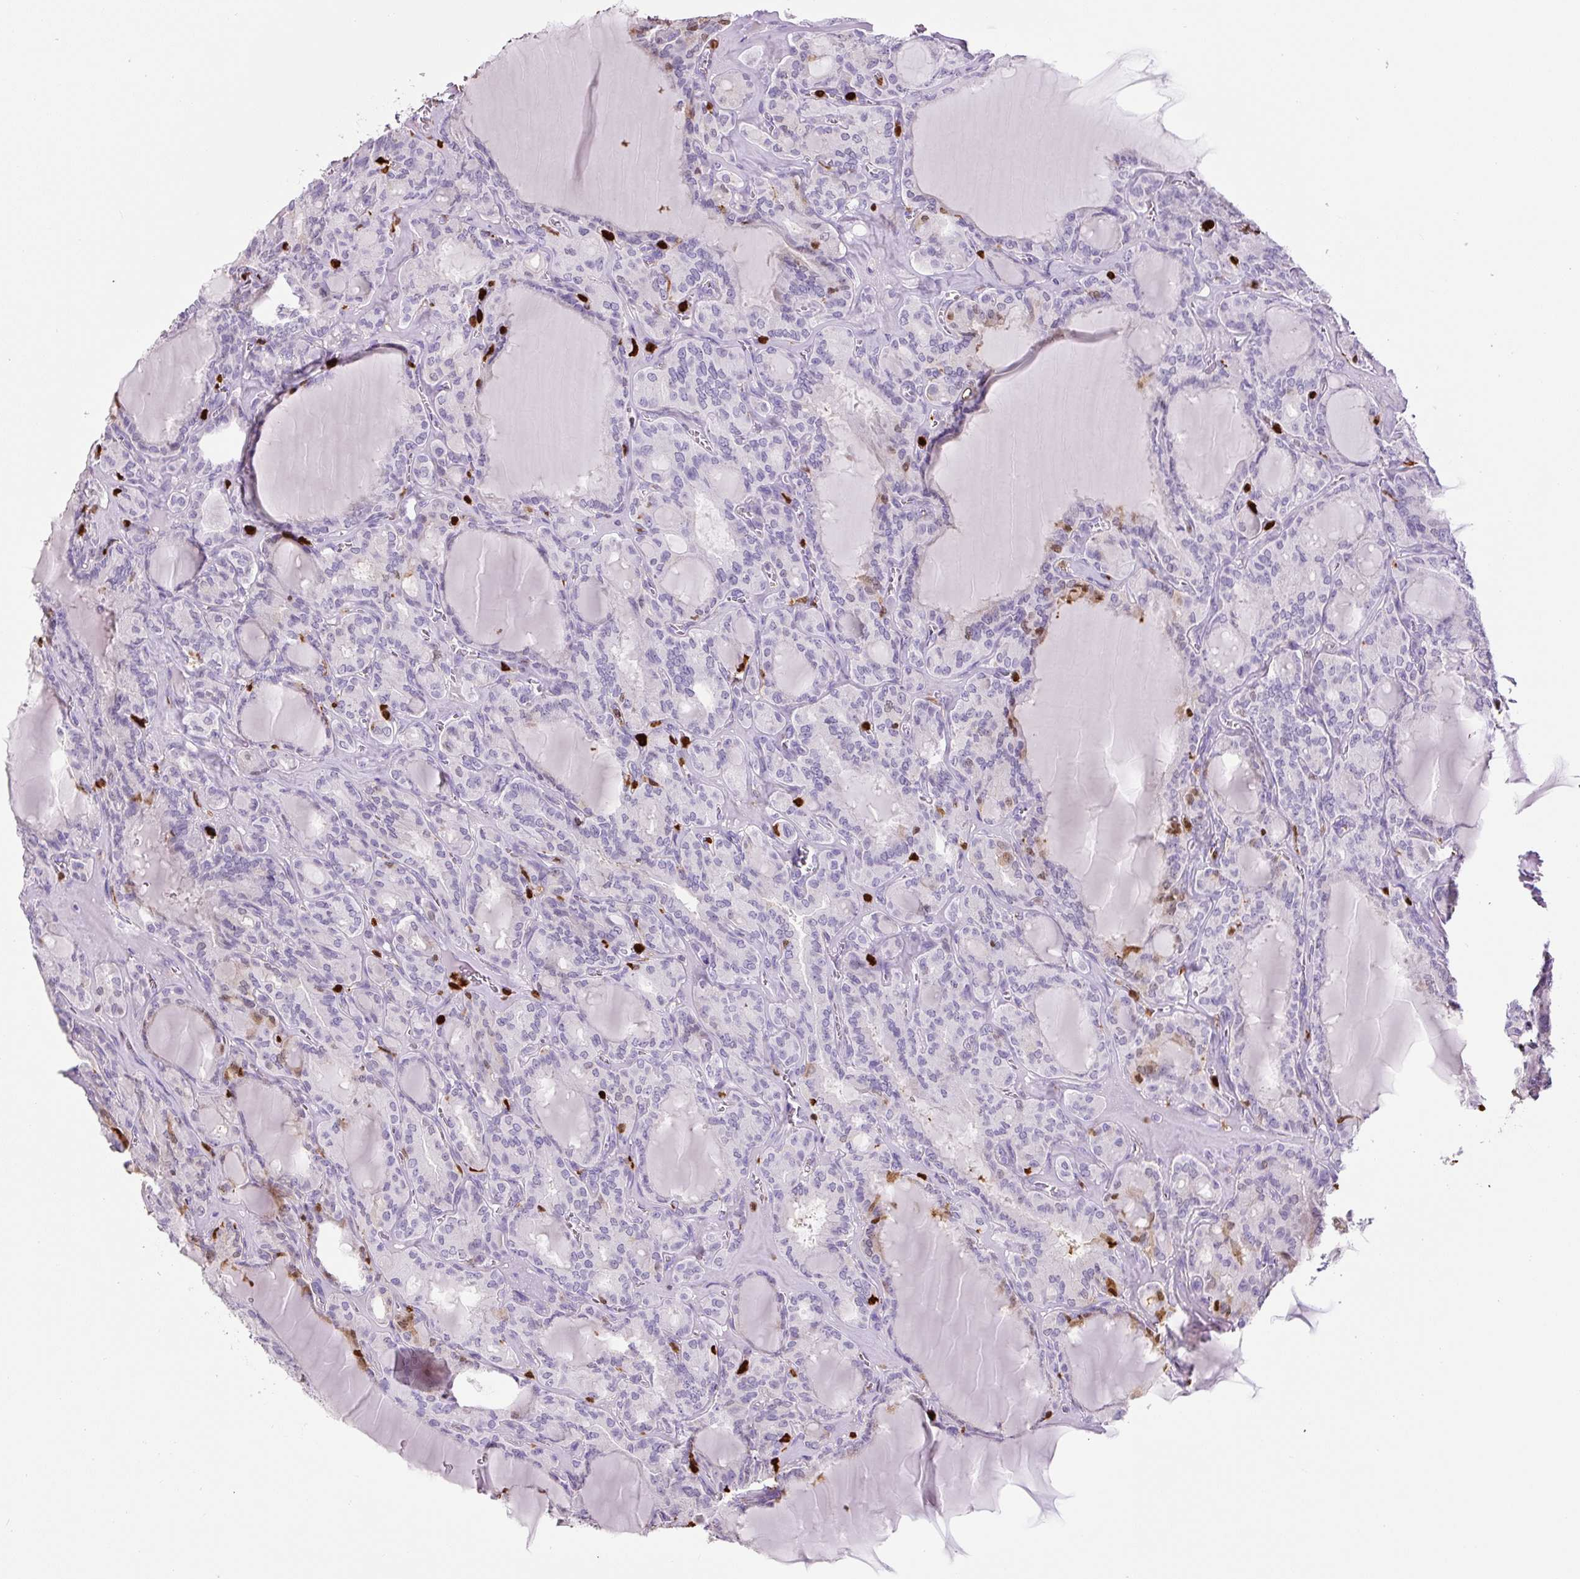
{"staining": {"intensity": "negative", "quantity": "none", "location": "none"}, "tissue": "thyroid cancer", "cell_type": "Tumor cells", "image_type": "cancer", "snomed": [{"axis": "morphology", "description": "Papillary adenocarcinoma, NOS"}, {"axis": "topography", "description": "Thyroid gland"}], "caption": "IHC image of human thyroid cancer stained for a protein (brown), which demonstrates no positivity in tumor cells.", "gene": "S100A4", "patient": {"sex": "male", "age": 87}}